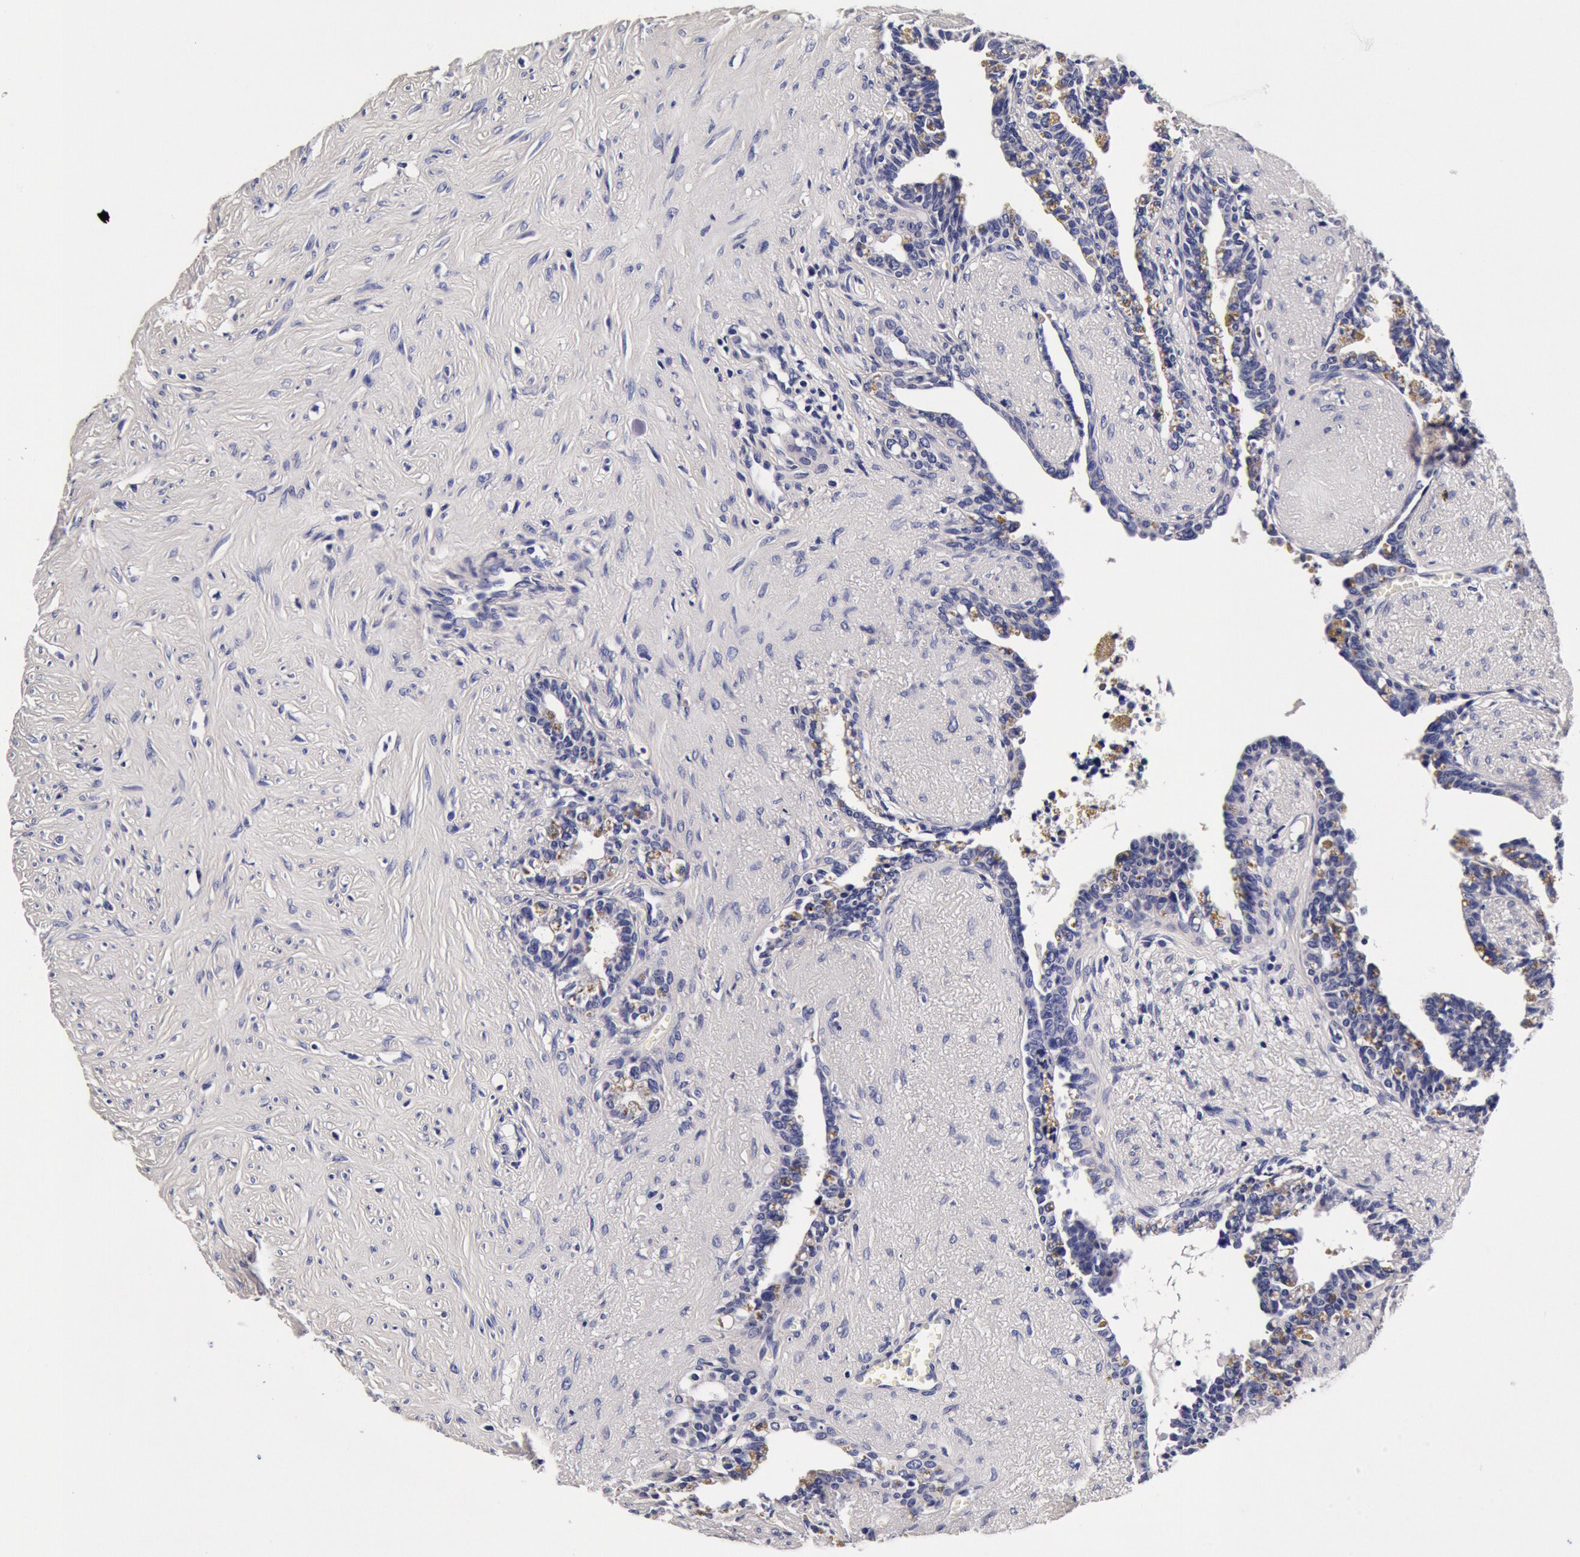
{"staining": {"intensity": "negative", "quantity": "none", "location": "none"}, "tissue": "seminal vesicle", "cell_type": "Glandular cells", "image_type": "normal", "snomed": [{"axis": "morphology", "description": "Normal tissue, NOS"}, {"axis": "topography", "description": "Seminal veicle"}], "caption": "High magnification brightfield microscopy of benign seminal vesicle stained with DAB (brown) and counterstained with hematoxylin (blue): glandular cells show no significant staining. The staining is performed using DAB (3,3'-diaminobenzidine) brown chromogen with nuclei counter-stained in using hematoxylin.", "gene": "CCDC22", "patient": {"sex": "male", "age": 60}}